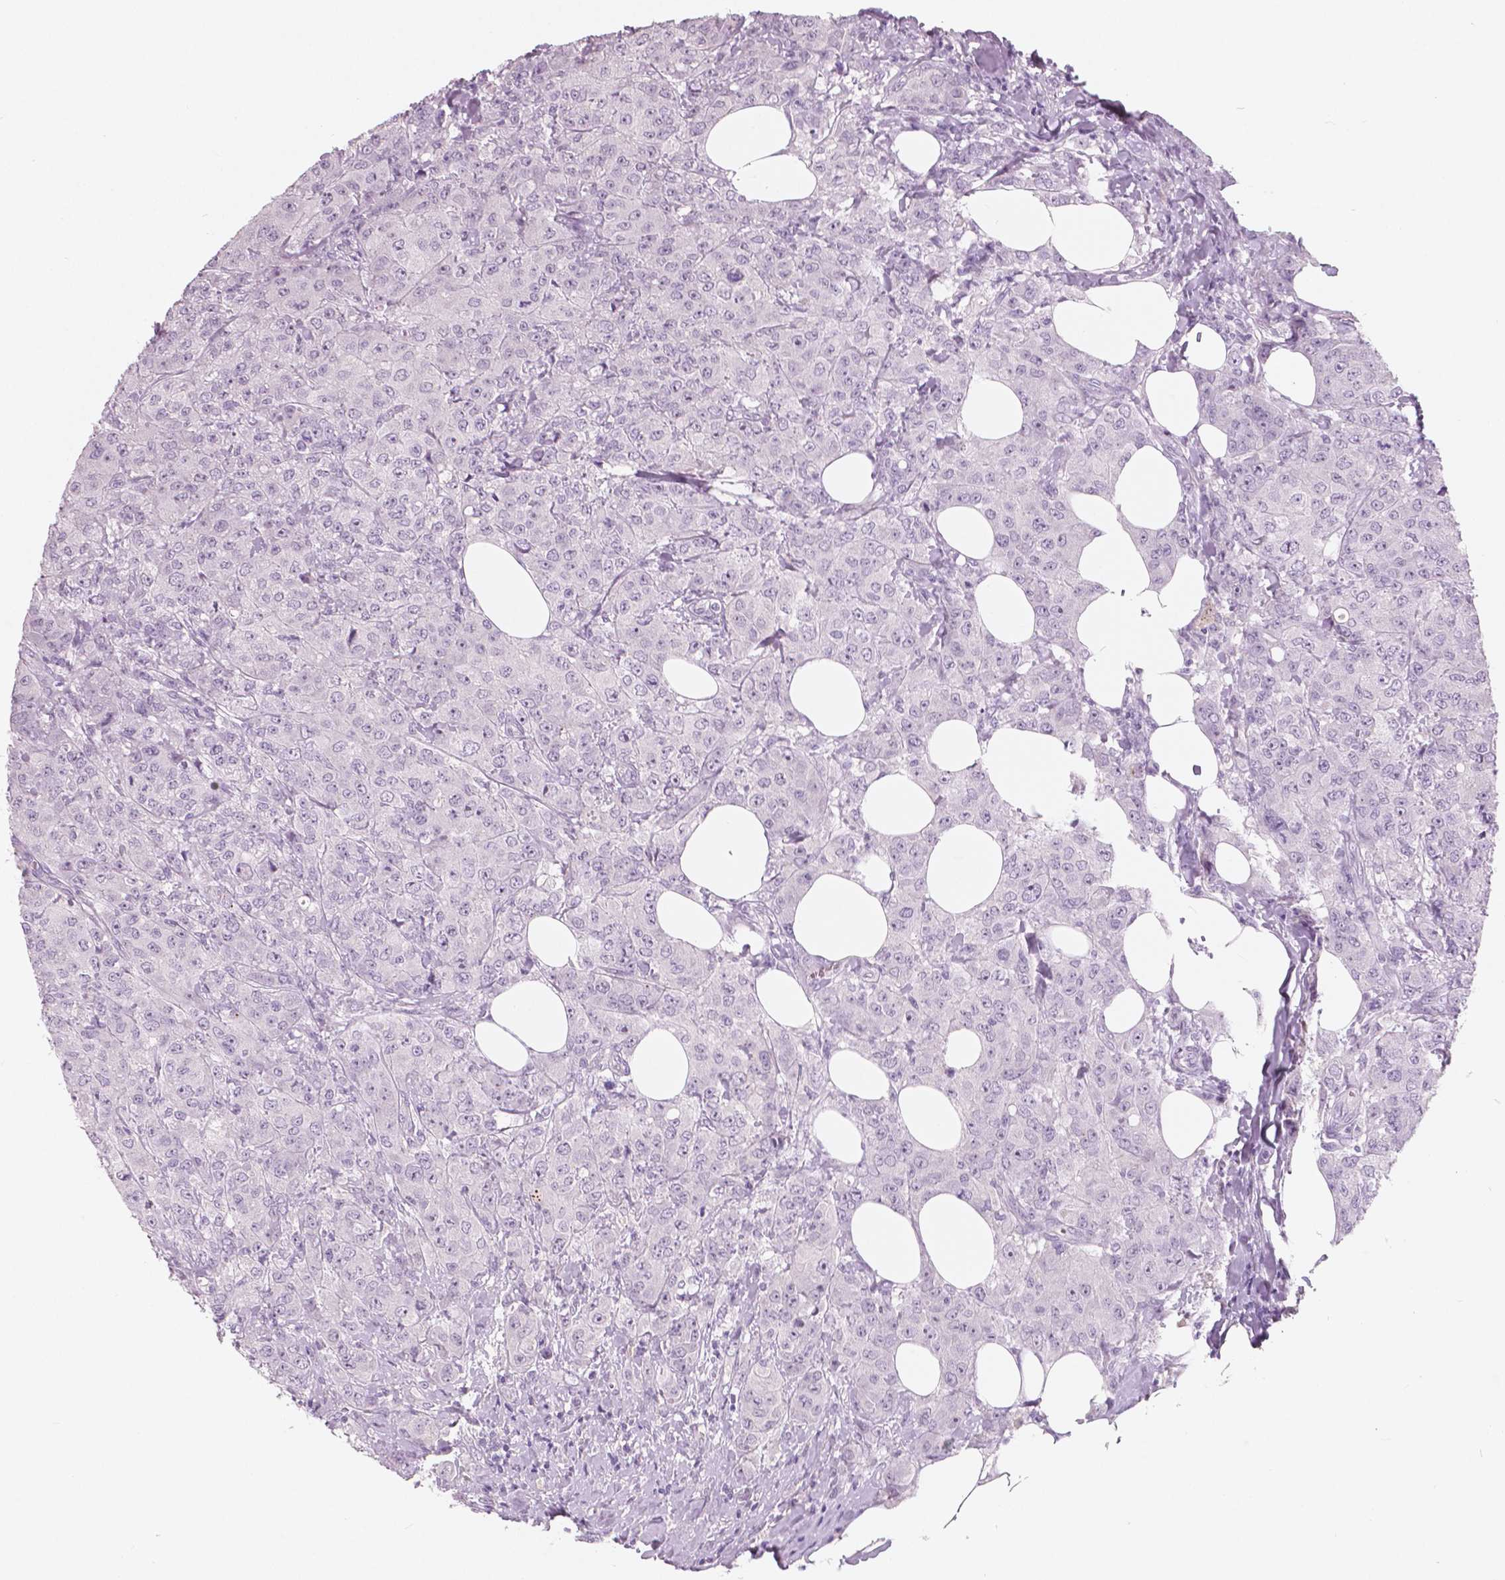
{"staining": {"intensity": "negative", "quantity": "none", "location": "none"}, "tissue": "breast cancer", "cell_type": "Tumor cells", "image_type": "cancer", "snomed": [{"axis": "morphology", "description": "Normal tissue, NOS"}, {"axis": "morphology", "description": "Duct carcinoma"}, {"axis": "topography", "description": "Breast"}], "caption": "This is a micrograph of immunohistochemistry staining of breast cancer, which shows no expression in tumor cells.", "gene": "A4GNT", "patient": {"sex": "female", "age": 43}}